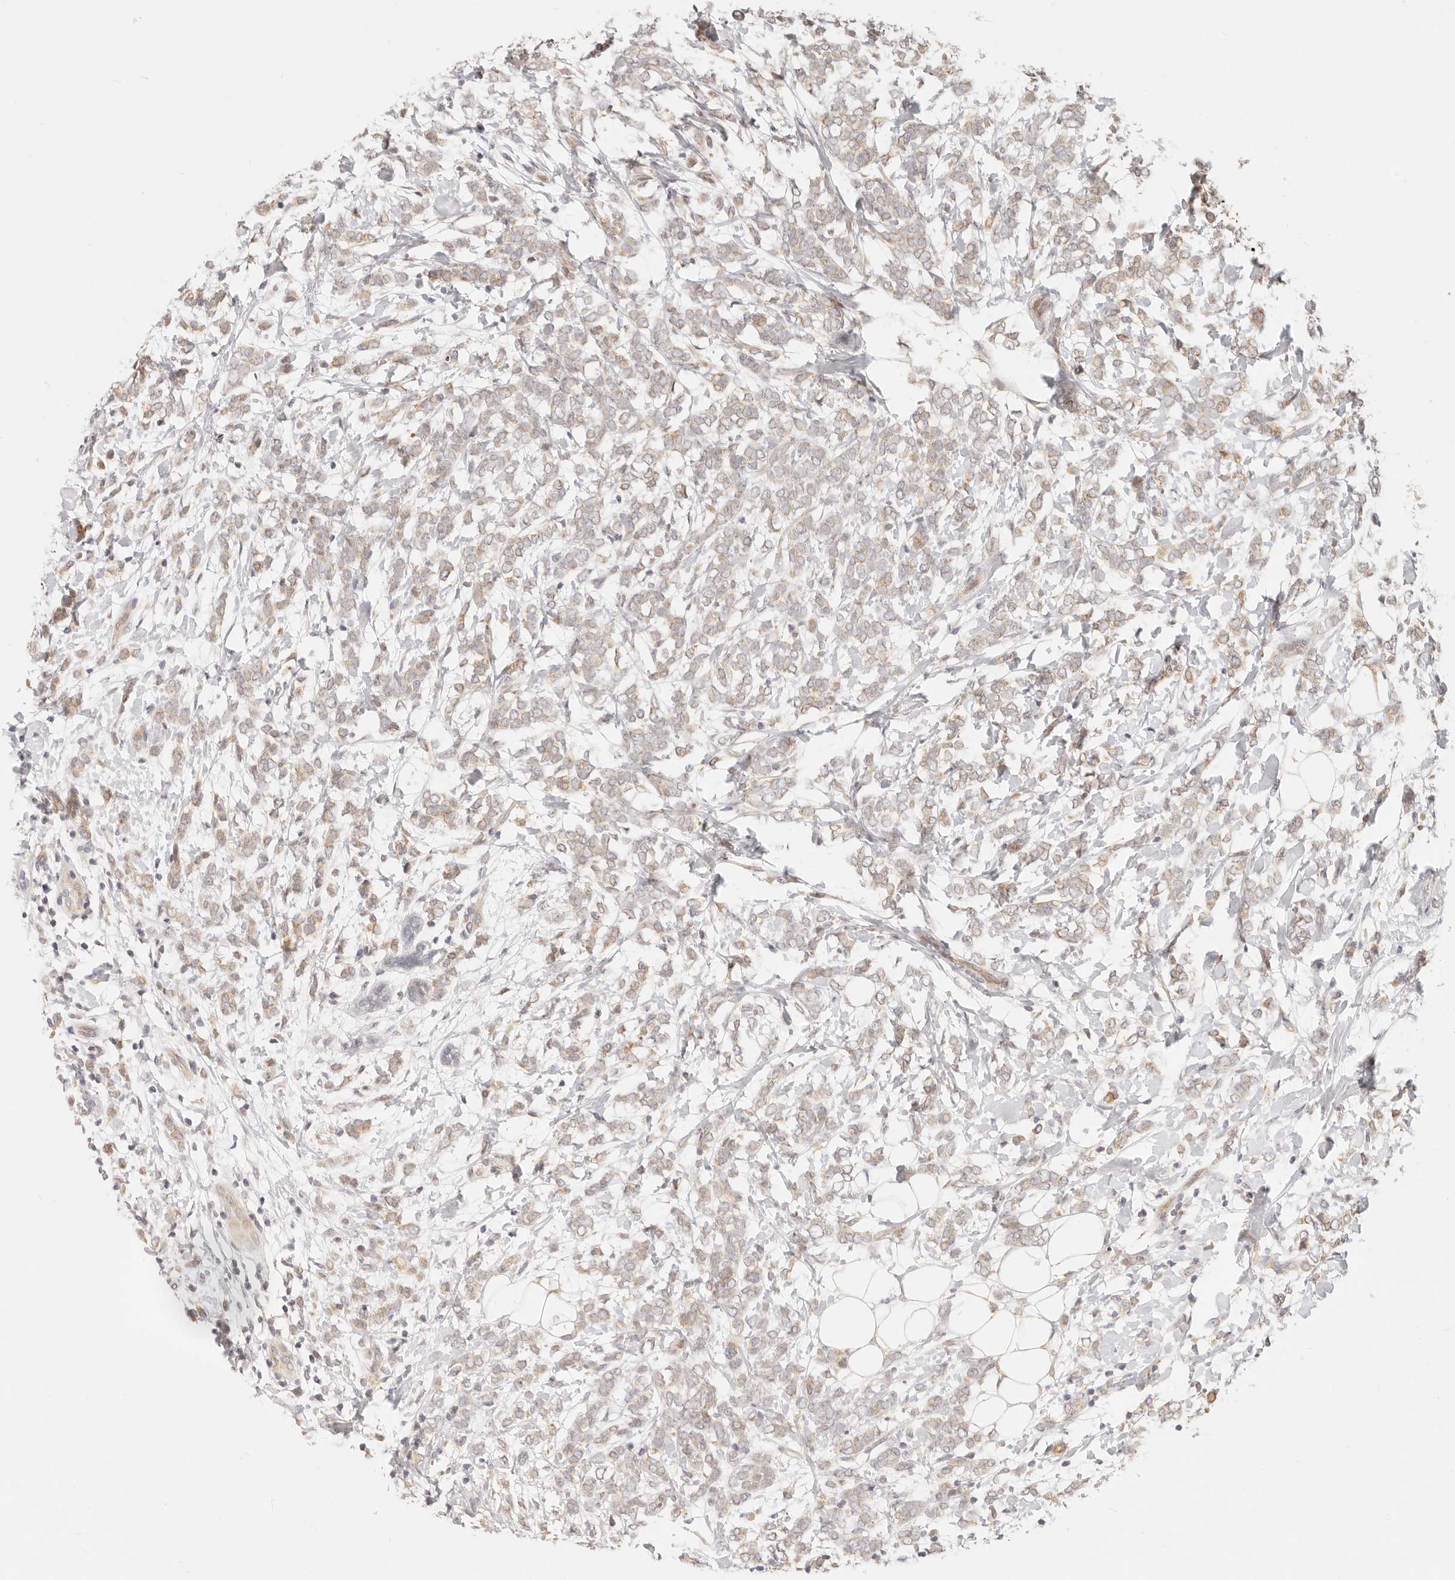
{"staining": {"intensity": "weak", "quantity": "25%-75%", "location": "cytoplasmic/membranous"}, "tissue": "breast cancer", "cell_type": "Tumor cells", "image_type": "cancer", "snomed": [{"axis": "morphology", "description": "Normal tissue, NOS"}, {"axis": "morphology", "description": "Lobular carcinoma"}, {"axis": "topography", "description": "Breast"}], "caption": "A photomicrograph of breast lobular carcinoma stained for a protein displays weak cytoplasmic/membranous brown staining in tumor cells.", "gene": "TIMM17A", "patient": {"sex": "female", "age": 47}}